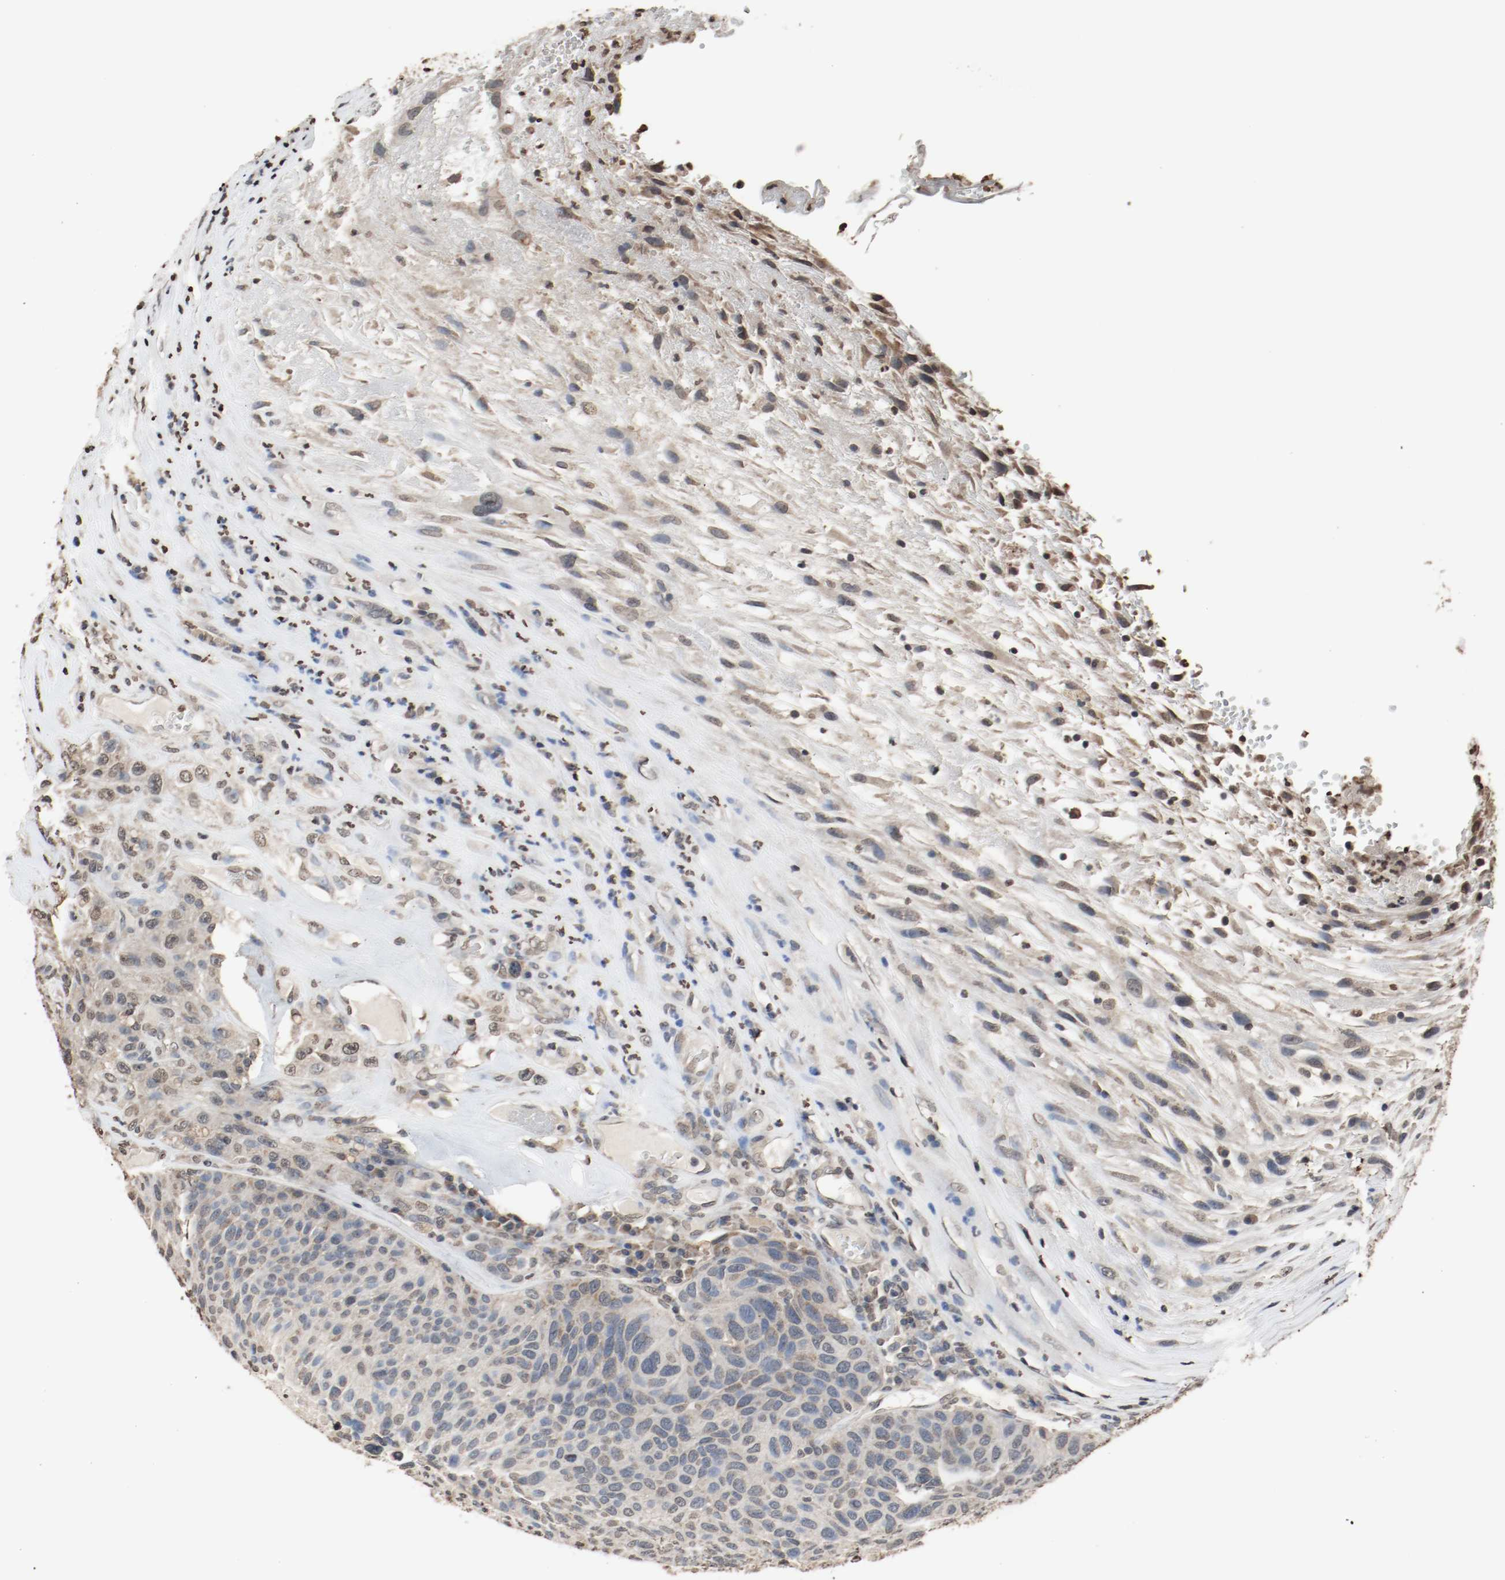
{"staining": {"intensity": "weak", "quantity": "25%-75%", "location": "cytoplasmic/membranous"}, "tissue": "urothelial cancer", "cell_type": "Tumor cells", "image_type": "cancer", "snomed": [{"axis": "morphology", "description": "Urothelial carcinoma, High grade"}, {"axis": "topography", "description": "Urinary bladder"}], "caption": "The immunohistochemical stain shows weak cytoplasmic/membranous positivity in tumor cells of urothelial carcinoma (high-grade) tissue.", "gene": "RTN4", "patient": {"sex": "male", "age": 66}}